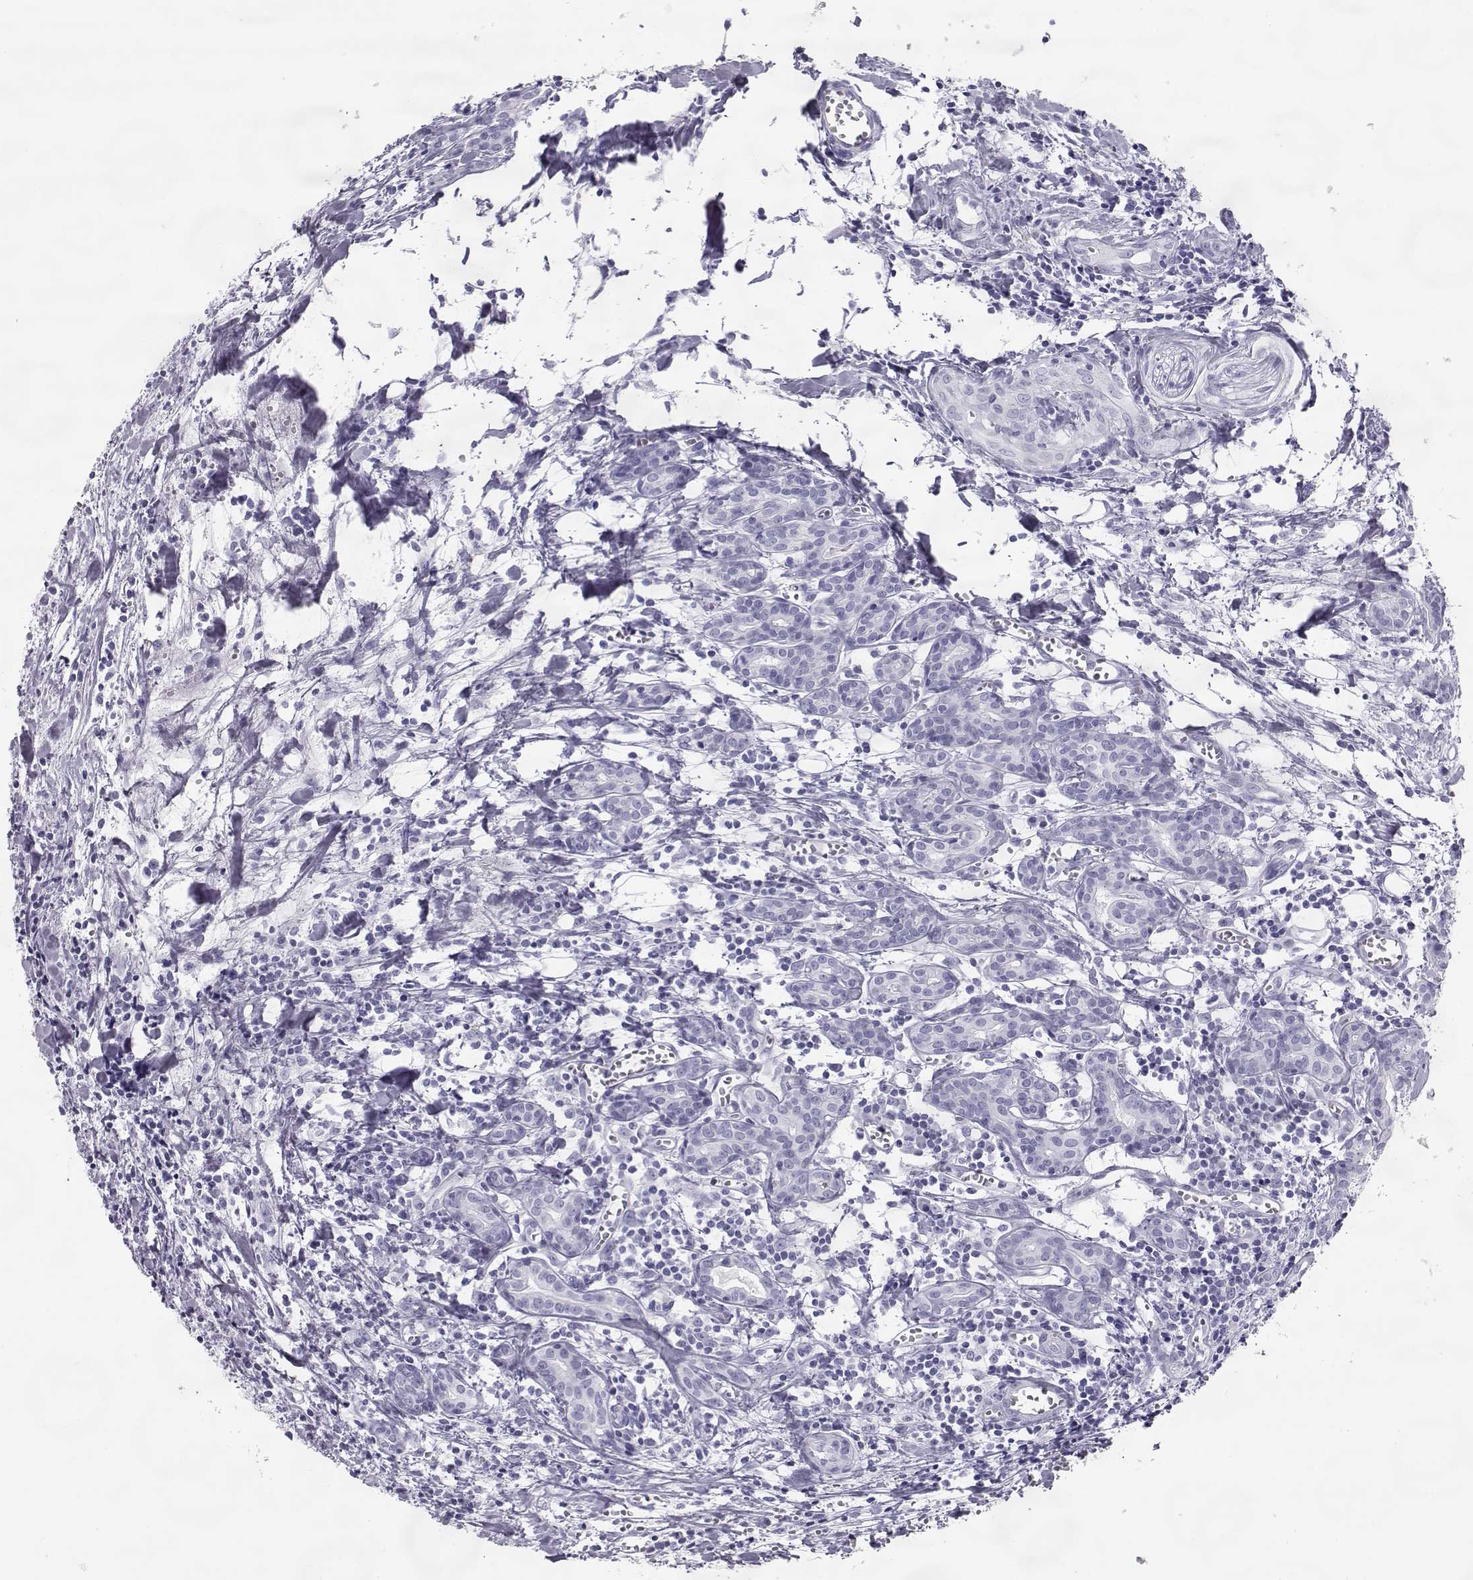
{"staining": {"intensity": "negative", "quantity": "none", "location": "none"}, "tissue": "head and neck cancer", "cell_type": "Tumor cells", "image_type": "cancer", "snomed": [{"axis": "morphology", "description": "Adenocarcinoma, NOS"}, {"axis": "topography", "description": "Head-Neck"}], "caption": "IHC photomicrograph of neoplastic tissue: human adenocarcinoma (head and neck) stained with DAB reveals no significant protein expression in tumor cells. Brightfield microscopy of IHC stained with DAB (3,3'-diaminobenzidine) (brown) and hematoxylin (blue), captured at high magnification.", "gene": "RD3", "patient": {"sex": "male", "age": 76}}